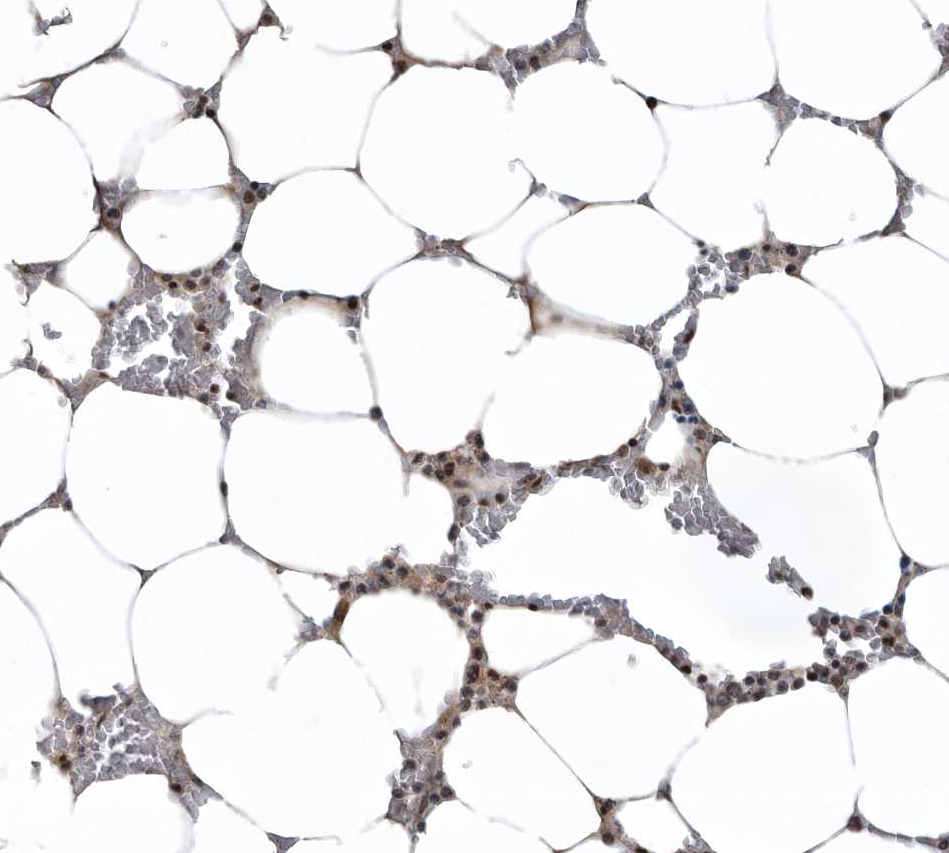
{"staining": {"intensity": "strong", "quantity": ">75%", "location": "nuclear"}, "tissue": "bone marrow", "cell_type": "Hematopoietic cells", "image_type": "normal", "snomed": [{"axis": "morphology", "description": "Normal tissue, NOS"}, {"axis": "topography", "description": "Bone marrow"}], "caption": "There is high levels of strong nuclear expression in hematopoietic cells of normal bone marrow, as demonstrated by immunohistochemical staining (brown color).", "gene": "SENP7", "patient": {"sex": "male", "age": 70}}